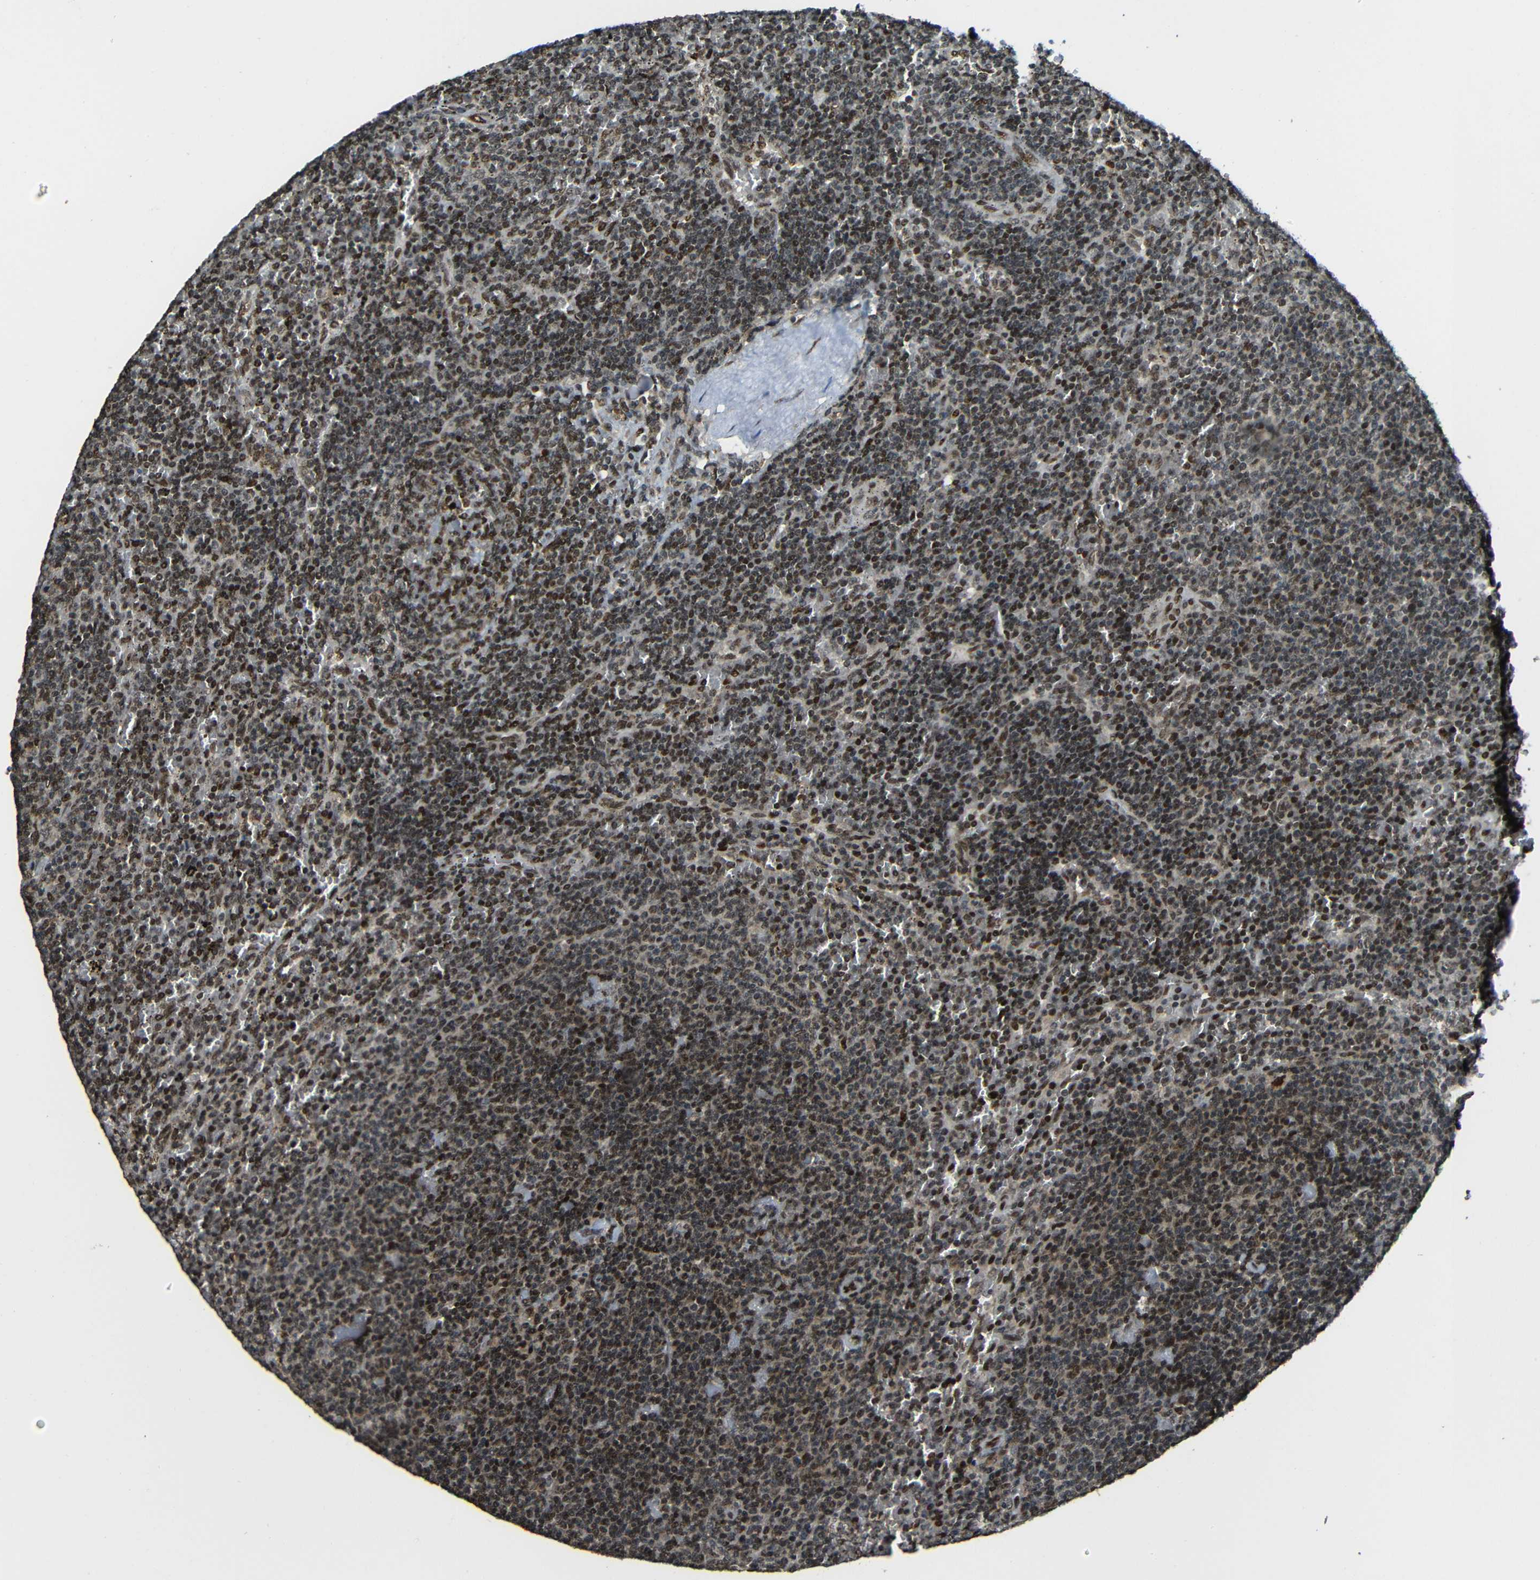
{"staining": {"intensity": "moderate", "quantity": "25%-75%", "location": "nuclear"}, "tissue": "lymphoma", "cell_type": "Tumor cells", "image_type": "cancer", "snomed": [{"axis": "morphology", "description": "Malignant lymphoma, non-Hodgkin's type, Low grade"}, {"axis": "topography", "description": "Spleen"}], "caption": "Immunohistochemistry photomicrograph of human low-grade malignant lymphoma, non-Hodgkin's type stained for a protein (brown), which displays medium levels of moderate nuclear expression in about 25%-75% of tumor cells.", "gene": "PSIP1", "patient": {"sex": "female", "age": 50}}